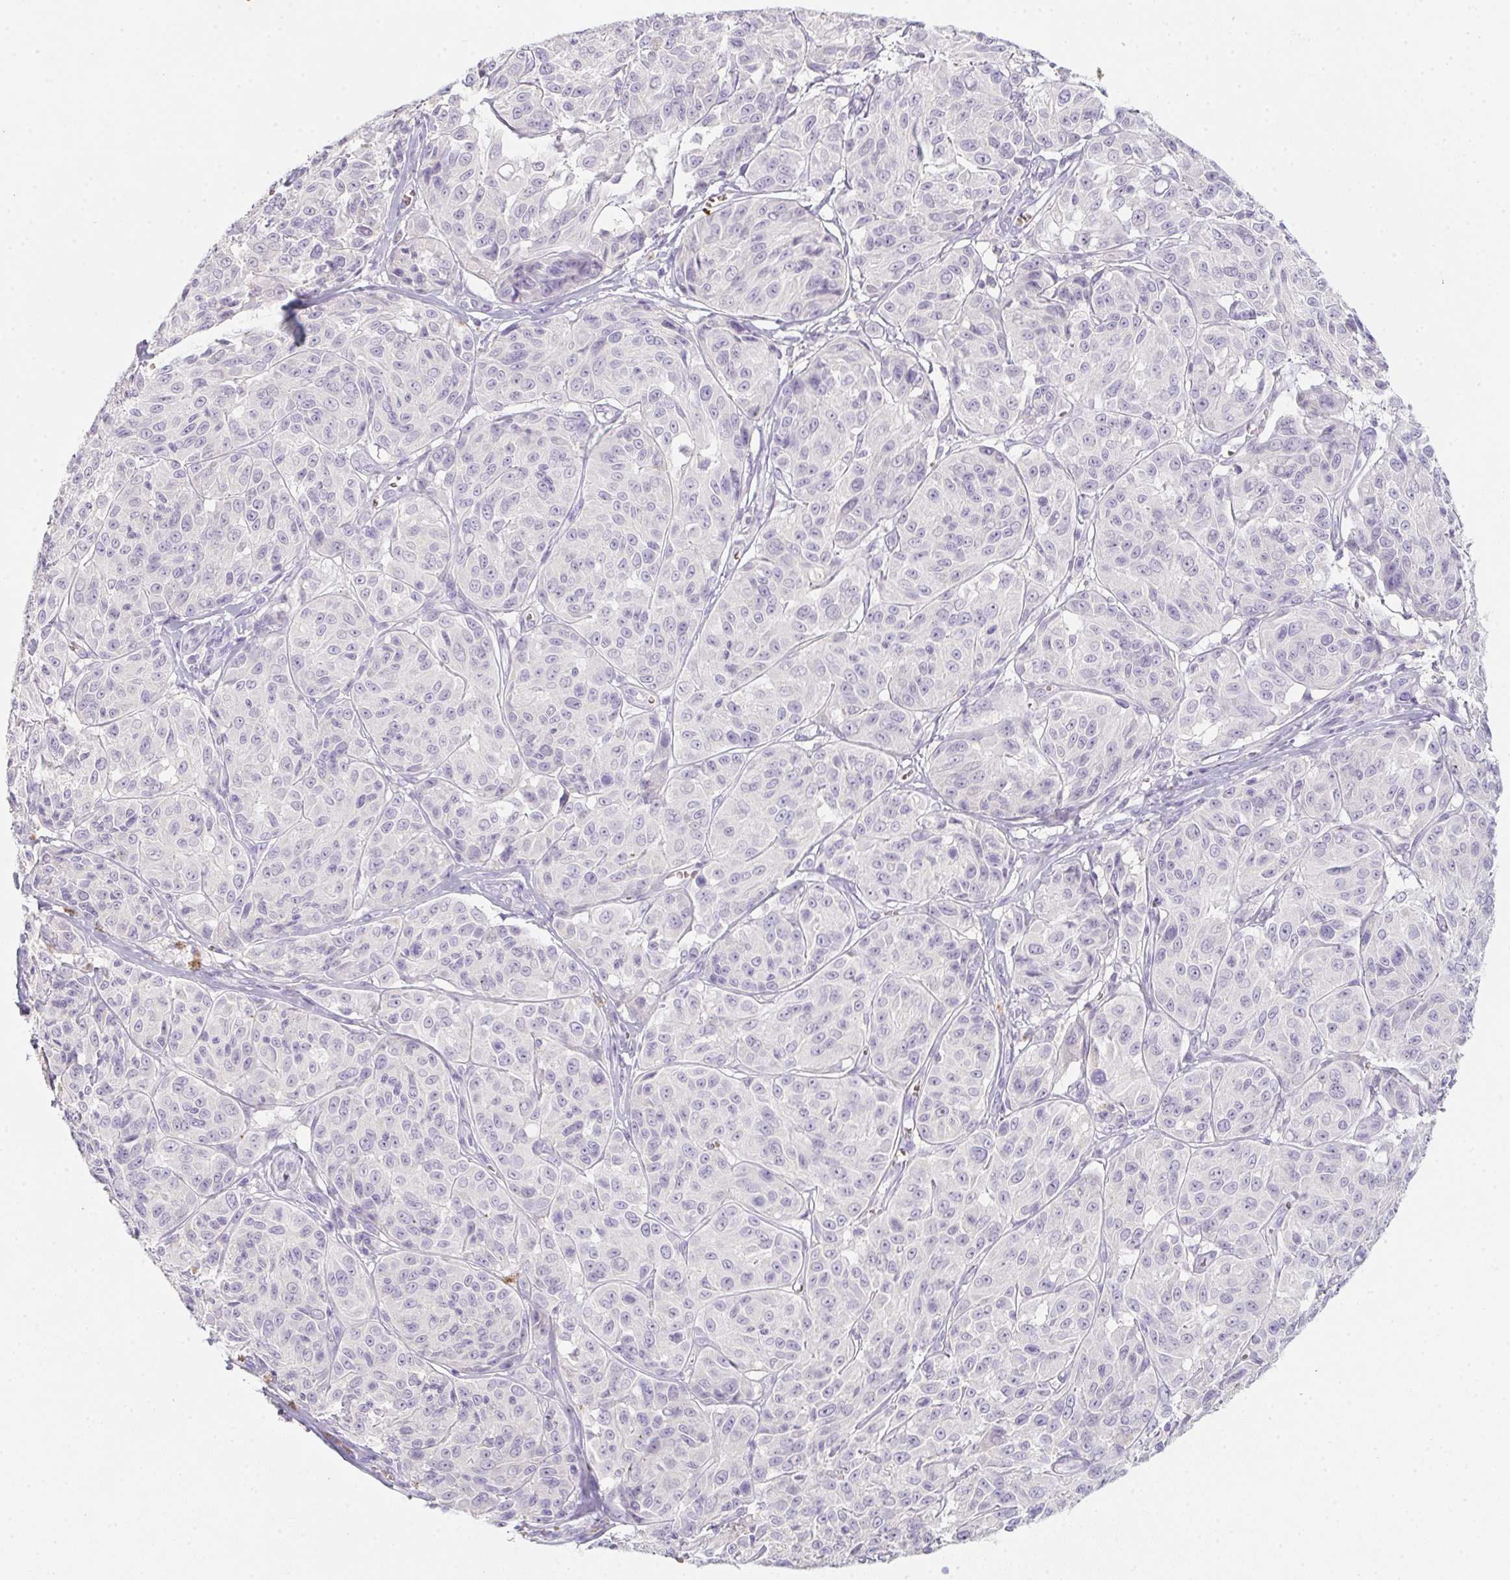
{"staining": {"intensity": "negative", "quantity": "none", "location": "none"}, "tissue": "melanoma", "cell_type": "Tumor cells", "image_type": "cancer", "snomed": [{"axis": "morphology", "description": "Malignant melanoma, NOS"}, {"axis": "topography", "description": "Skin"}], "caption": "Immunohistochemistry (IHC) histopathology image of neoplastic tissue: human malignant melanoma stained with DAB (3,3'-diaminobenzidine) shows no significant protein expression in tumor cells.", "gene": "DCD", "patient": {"sex": "male", "age": 91}}